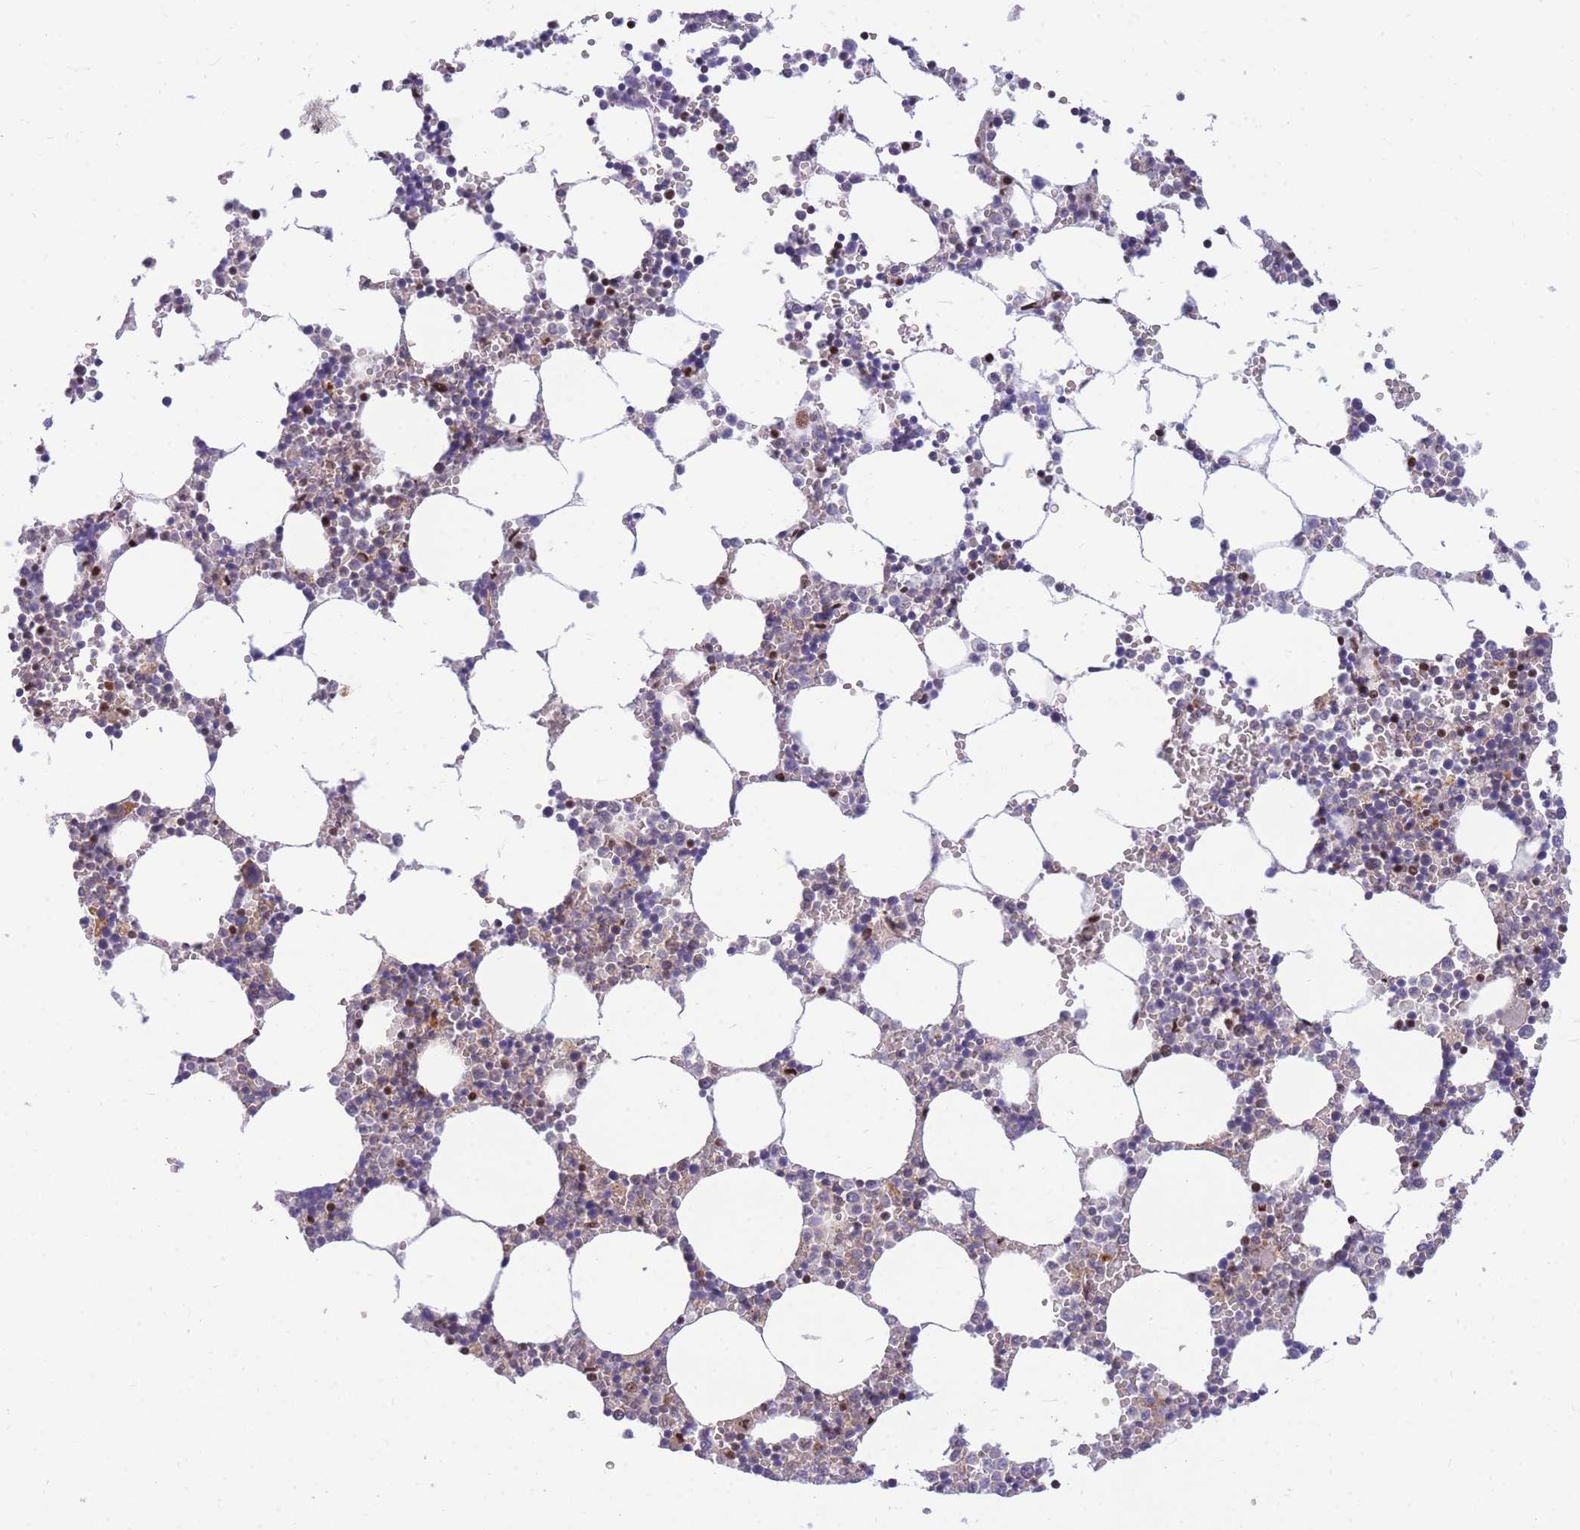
{"staining": {"intensity": "moderate", "quantity": "25%-75%", "location": "cytoplasmic/membranous,nuclear"}, "tissue": "bone marrow", "cell_type": "Hematopoietic cells", "image_type": "normal", "snomed": [{"axis": "morphology", "description": "Normal tissue, NOS"}, {"axis": "topography", "description": "Bone marrow"}], "caption": "Benign bone marrow reveals moderate cytoplasmic/membranous,nuclear expression in approximately 25%-75% of hematopoietic cells, visualized by immunohistochemistry. The staining was performed using DAB (3,3'-diaminobenzidine) to visualize the protein expression in brown, while the nuclei were stained in blue with hematoxylin (Magnification: 20x).", "gene": "CRACD", "patient": {"sex": "female", "age": 64}}